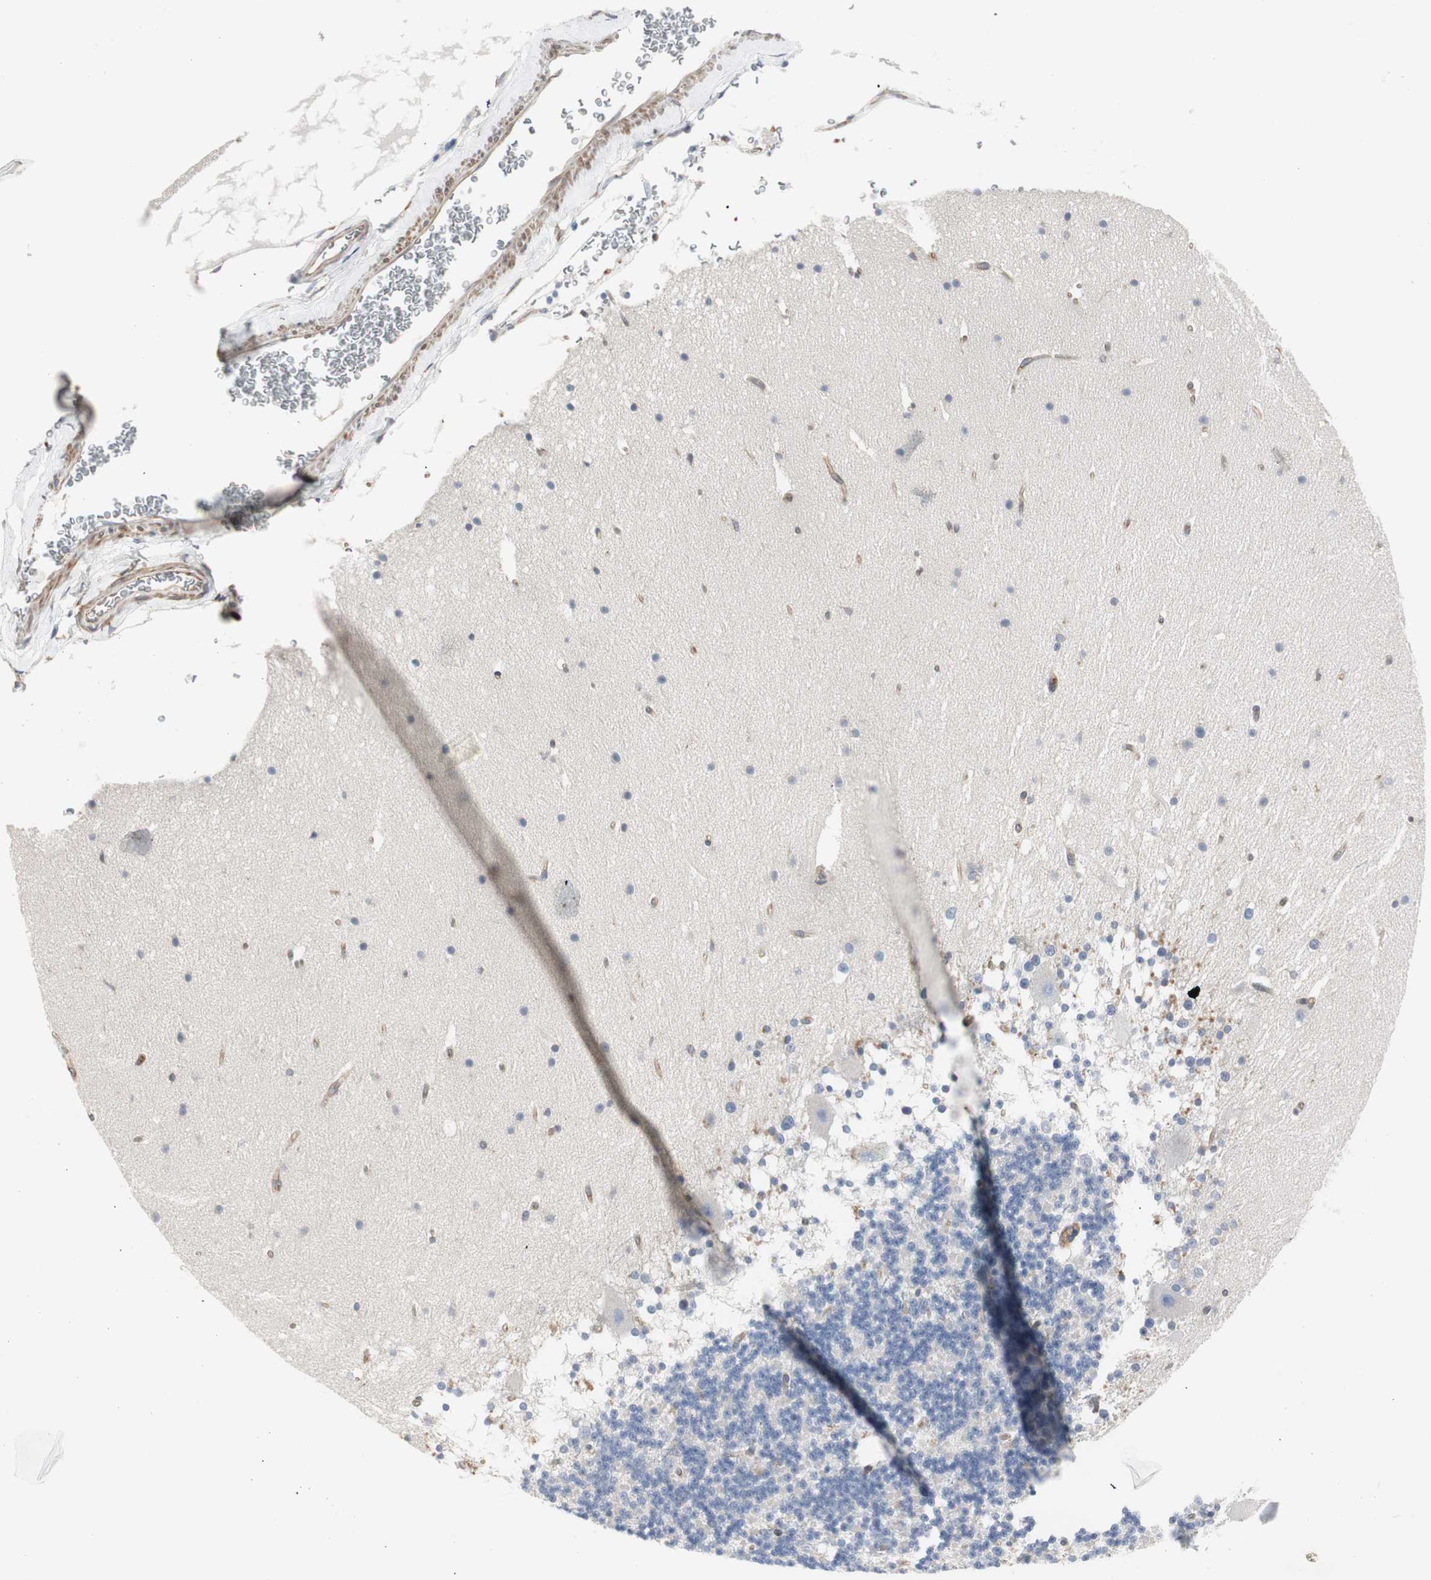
{"staining": {"intensity": "negative", "quantity": "none", "location": "none"}, "tissue": "cerebellum", "cell_type": "Cells in granular layer", "image_type": "normal", "snomed": [{"axis": "morphology", "description": "Normal tissue, NOS"}, {"axis": "topography", "description": "Cerebellum"}], "caption": "Photomicrograph shows no protein staining in cells in granular layer of normal cerebellum.", "gene": "H6PD", "patient": {"sex": "female", "age": 19}}